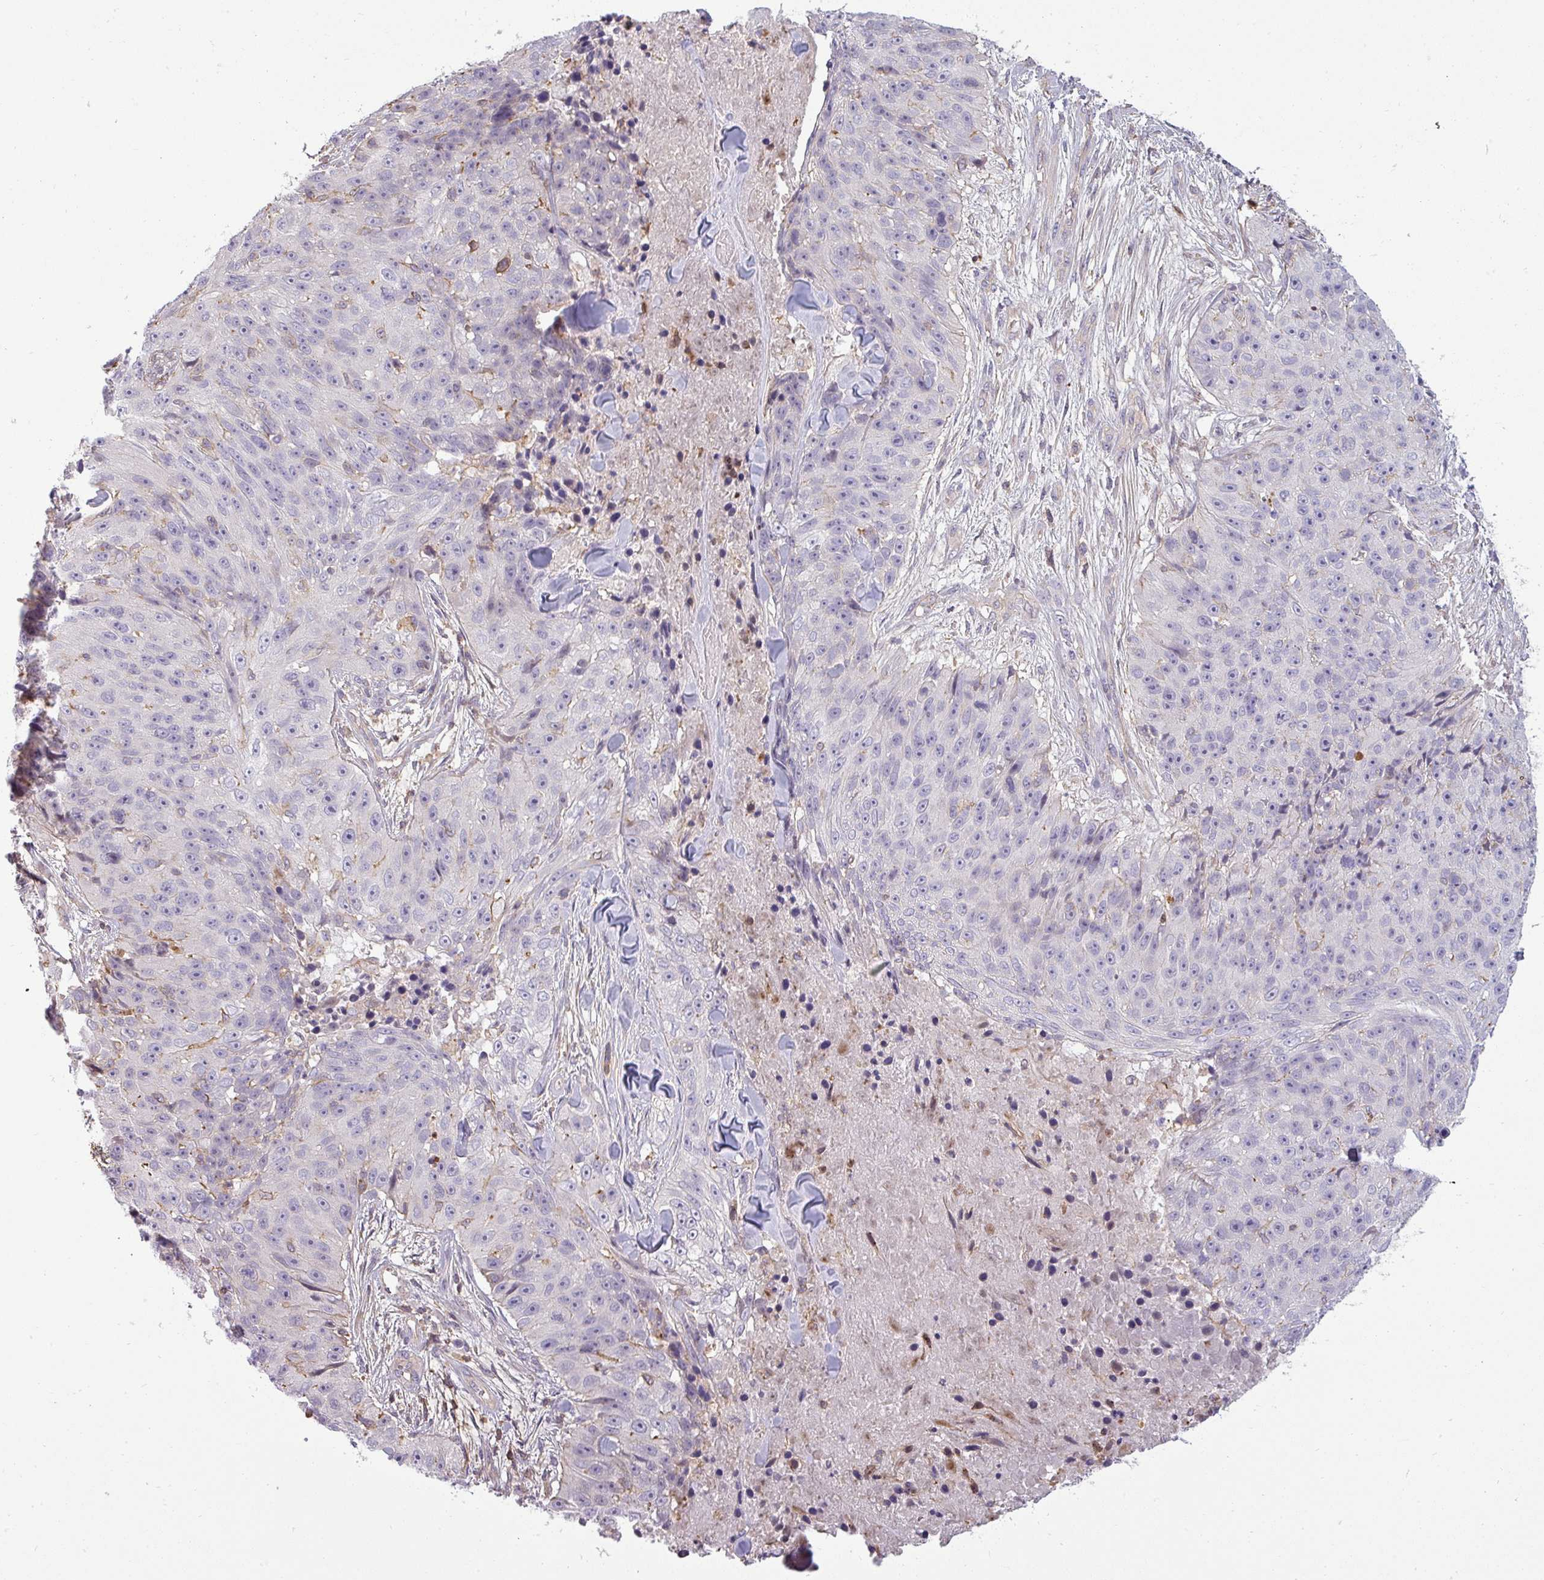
{"staining": {"intensity": "negative", "quantity": "none", "location": "none"}, "tissue": "skin cancer", "cell_type": "Tumor cells", "image_type": "cancer", "snomed": [{"axis": "morphology", "description": "Squamous cell carcinoma, NOS"}, {"axis": "topography", "description": "Skin"}], "caption": "Immunohistochemical staining of human skin squamous cell carcinoma exhibits no significant expression in tumor cells. (DAB IHC with hematoxylin counter stain).", "gene": "ZNF835", "patient": {"sex": "female", "age": 87}}